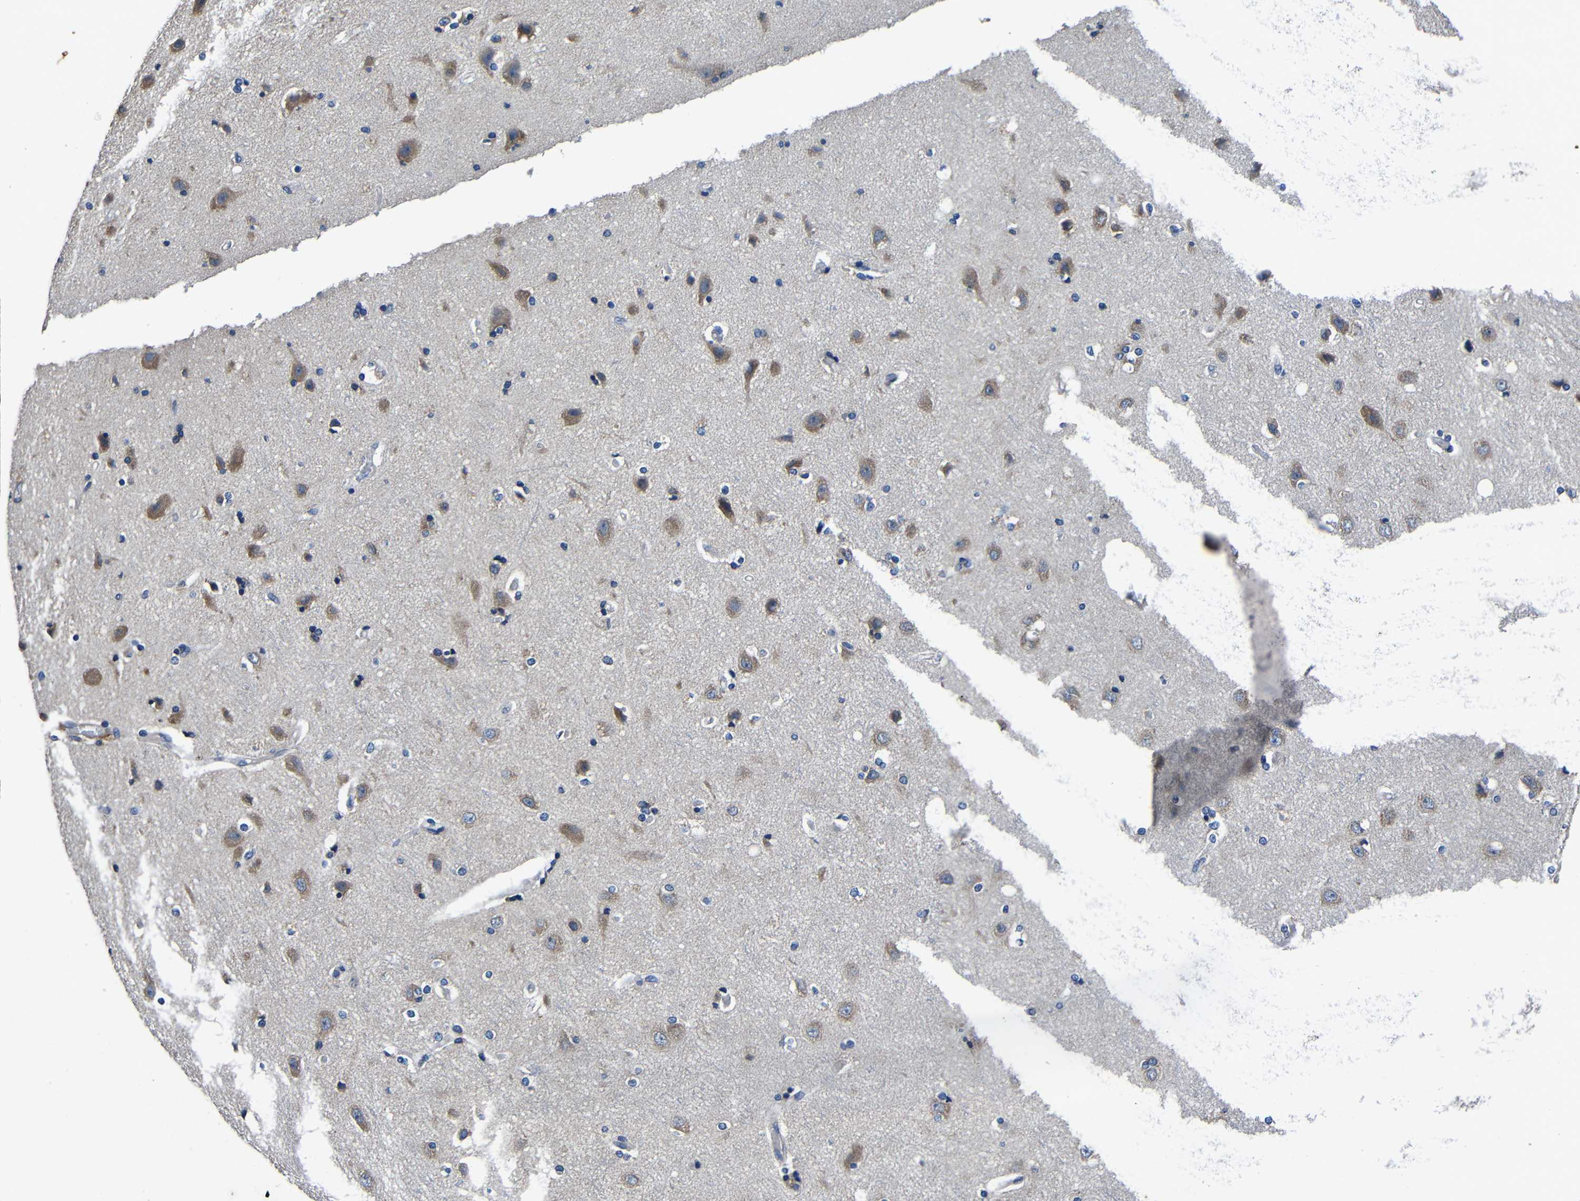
{"staining": {"intensity": "weak", "quantity": ">75%", "location": "cytoplasmic/membranous"}, "tissue": "cerebral cortex", "cell_type": "Endothelial cells", "image_type": "normal", "snomed": [{"axis": "morphology", "description": "Normal tissue, NOS"}, {"axis": "topography", "description": "Cerebral cortex"}], "caption": "Benign cerebral cortex demonstrates weak cytoplasmic/membranous positivity in about >75% of endothelial cells, visualized by immunohistochemistry.", "gene": "CNR2", "patient": {"sex": "female", "age": 54}}